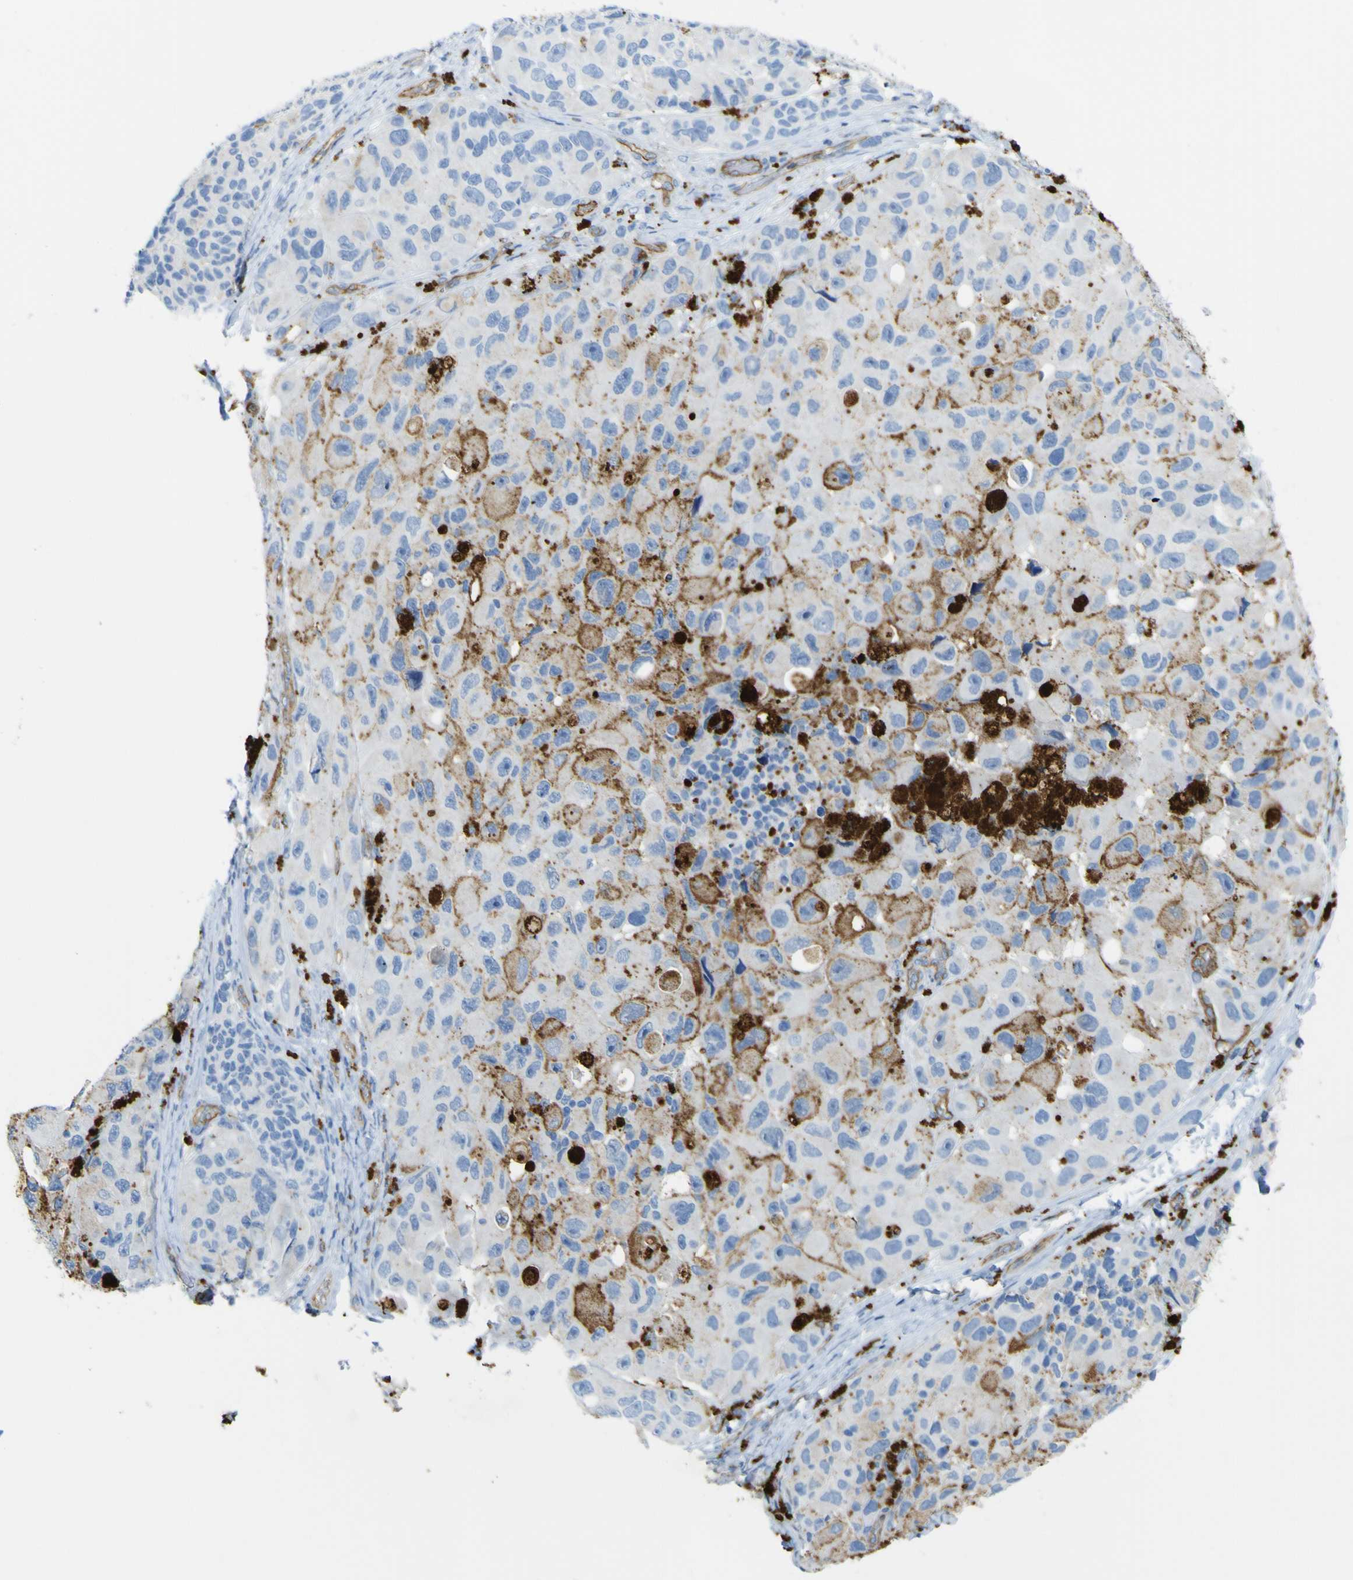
{"staining": {"intensity": "negative", "quantity": "none", "location": "none"}, "tissue": "melanoma", "cell_type": "Tumor cells", "image_type": "cancer", "snomed": [{"axis": "morphology", "description": "Malignant melanoma, NOS"}, {"axis": "topography", "description": "Skin"}], "caption": "Micrograph shows no protein expression in tumor cells of melanoma tissue. (Stains: DAB immunohistochemistry with hematoxylin counter stain, Microscopy: brightfield microscopy at high magnification).", "gene": "CD93", "patient": {"sex": "female", "age": 73}}